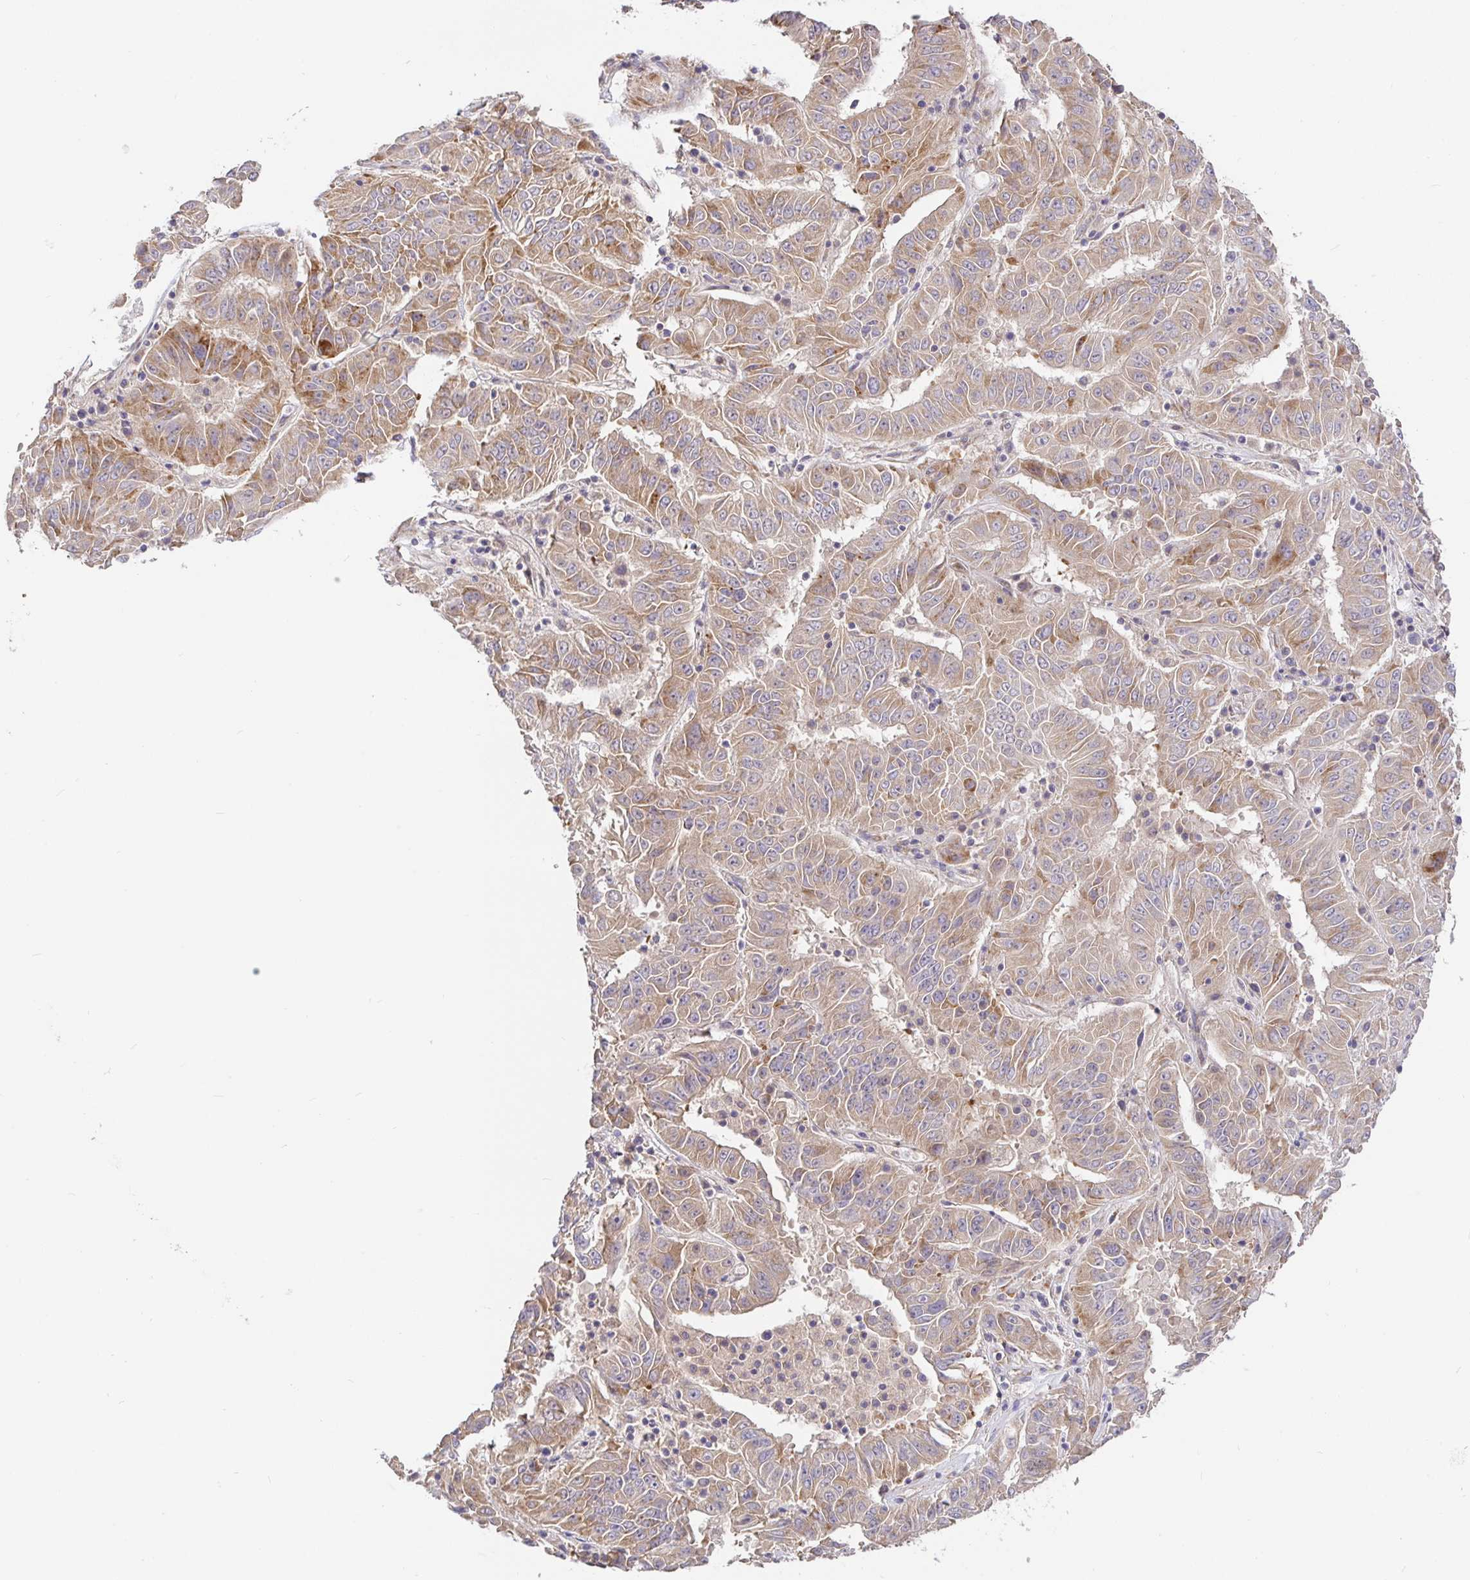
{"staining": {"intensity": "moderate", "quantity": ">75%", "location": "cytoplasmic/membranous"}, "tissue": "pancreatic cancer", "cell_type": "Tumor cells", "image_type": "cancer", "snomed": [{"axis": "morphology", "description": "Adenocarcinoma, NOS"}, {"axis": "topography", "description": "Pancreas"}], "caption": "Immunohistochemical staining of human pancreatic cancer displays medium levels of moderate cytoplasmic/membranous positivity in about >75% of tumor cells.", "gene": "ZDHHC11", "patient": {"sex": "male", "age": 63}}